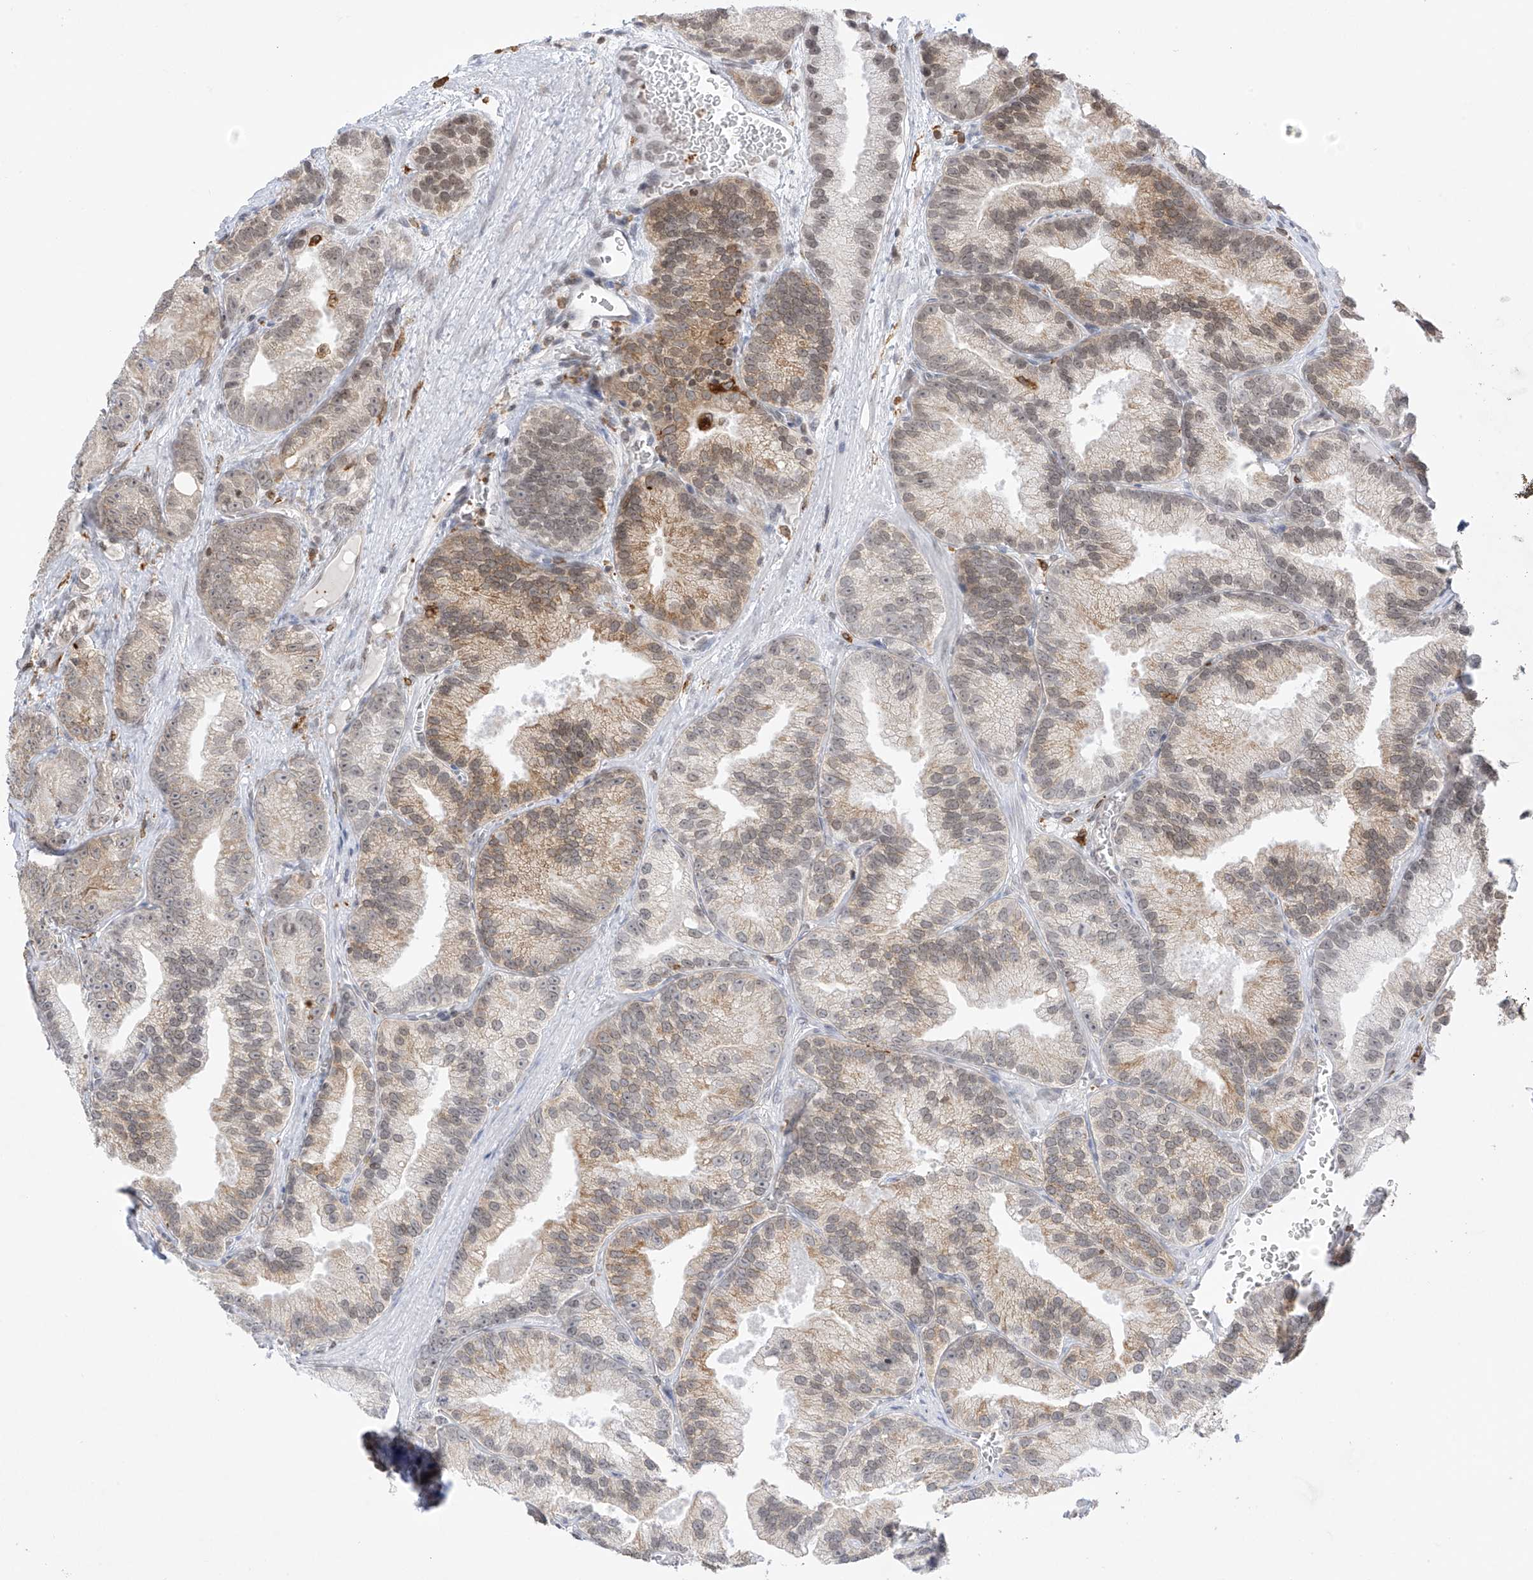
{"staining": {"intensity": "weak", "quantity": "25%-75%", "location": "cytoplasmic/membranous"}, "tissue": "prostate cancer", "cell_type": "Tumor cells", "image_type": "cancer", "snomed": [{"axis": "morphology", "description": "Adenocarcinoma, Low grade"}, {"axis": "topography", "description": "Prostate"}], "caption": "A brown stain highlights weak cytoplasmic/membranous expression of a protein in prostate low-grade adenocarcinoma tumor cells.", "gene": "TBXAS1", "patient": {"sex": "male", "age": 89}}